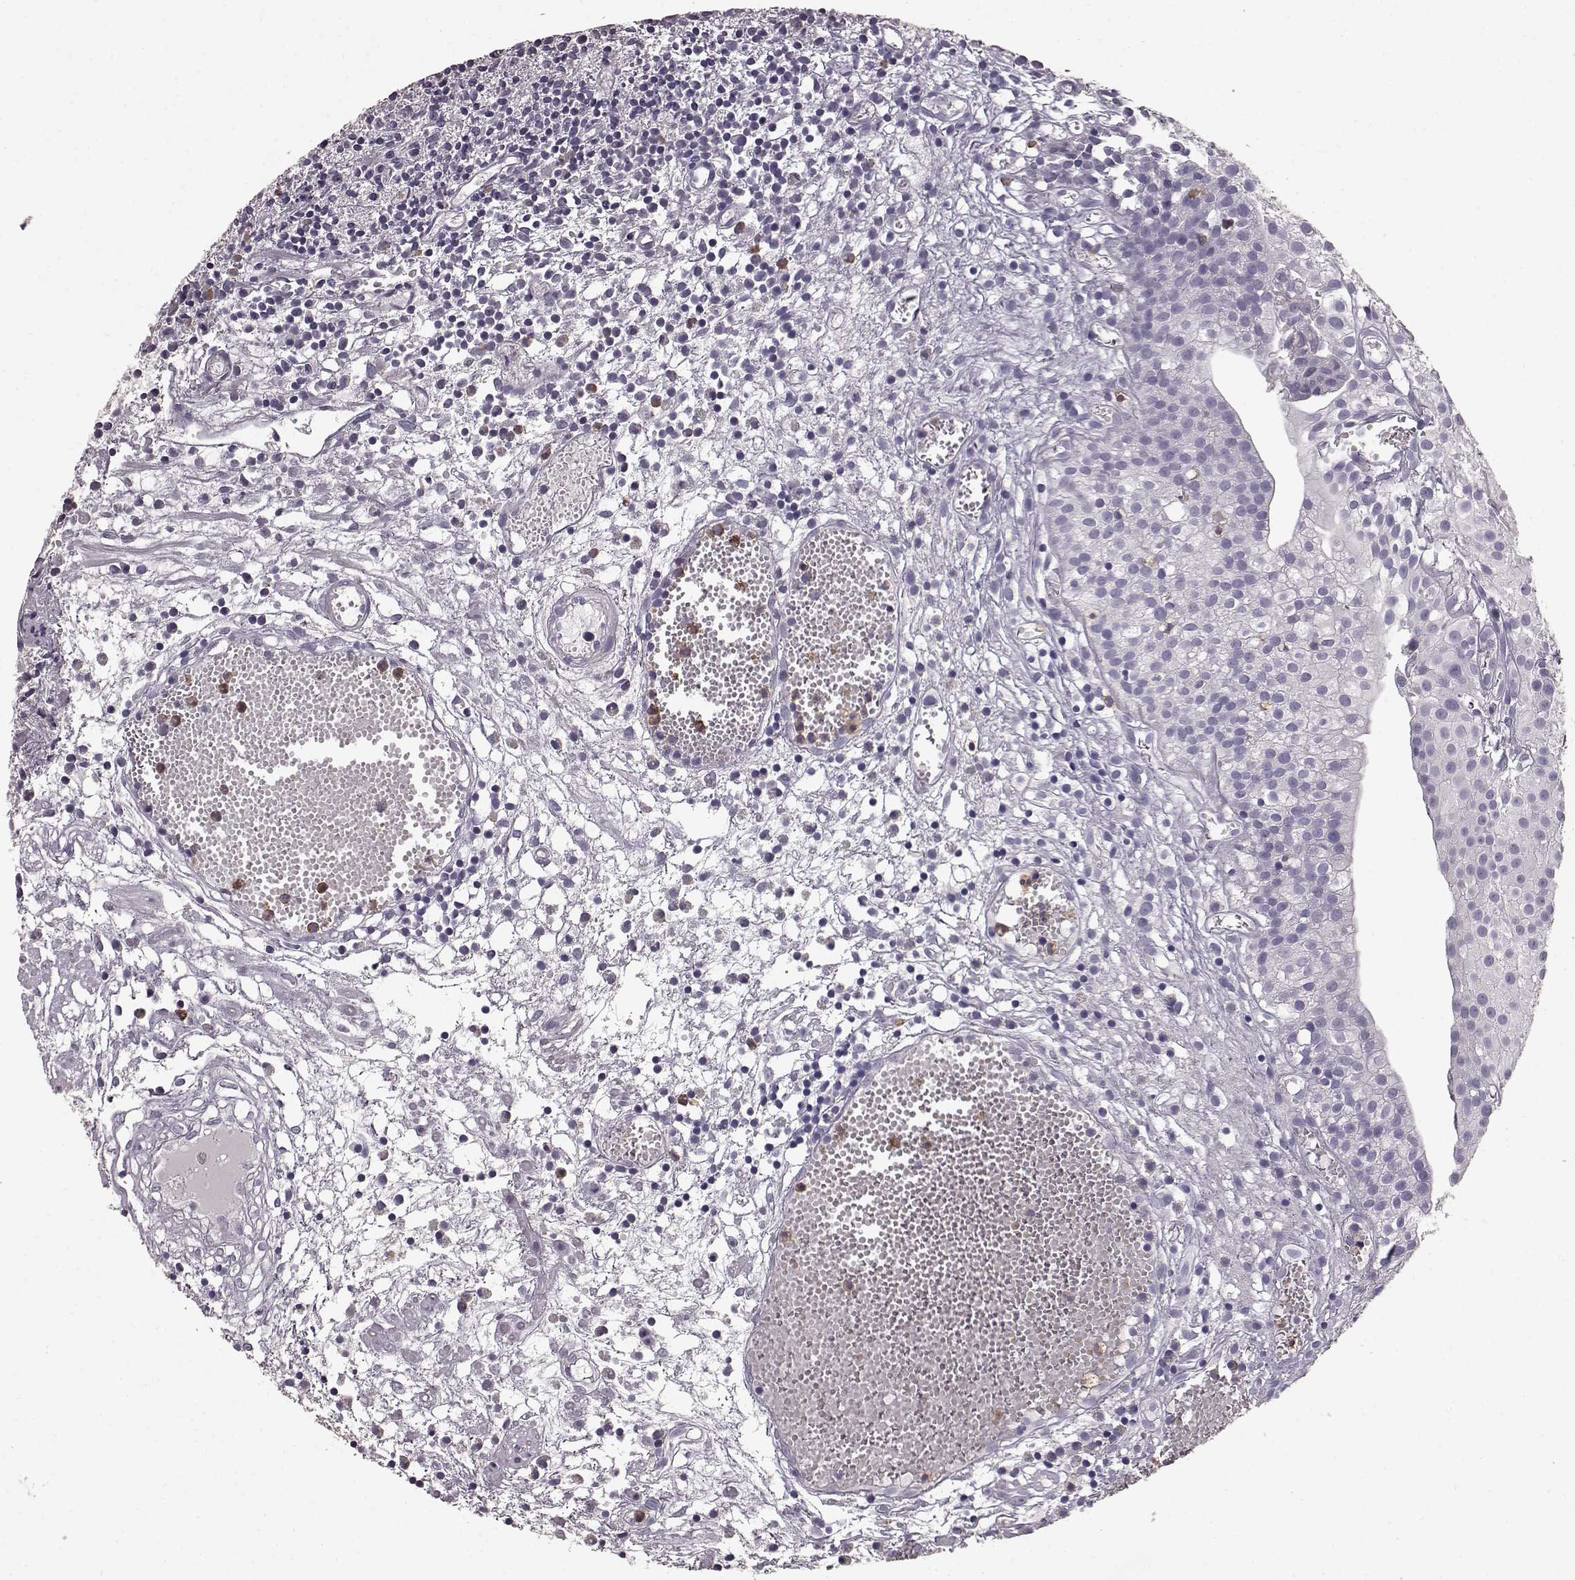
{"staining": {"intensity": "negative", "quantity": "none", "location": "none"}, "tissue": "urothelial cancer", "cell_type": "Tumor cells", "image_type": "cancer", "snomed": [{"axis": "morphology", "description": "Urothelial carcinoma, Low grade"}, {"axis": "topography", "description": "Urinary bladder"}], "caption": "Micrograph shows no protein staining in tumor cells of urothelial cancer tissue.", "gene": "FUT4", "patient": {"sex": "male", "age": 79}}